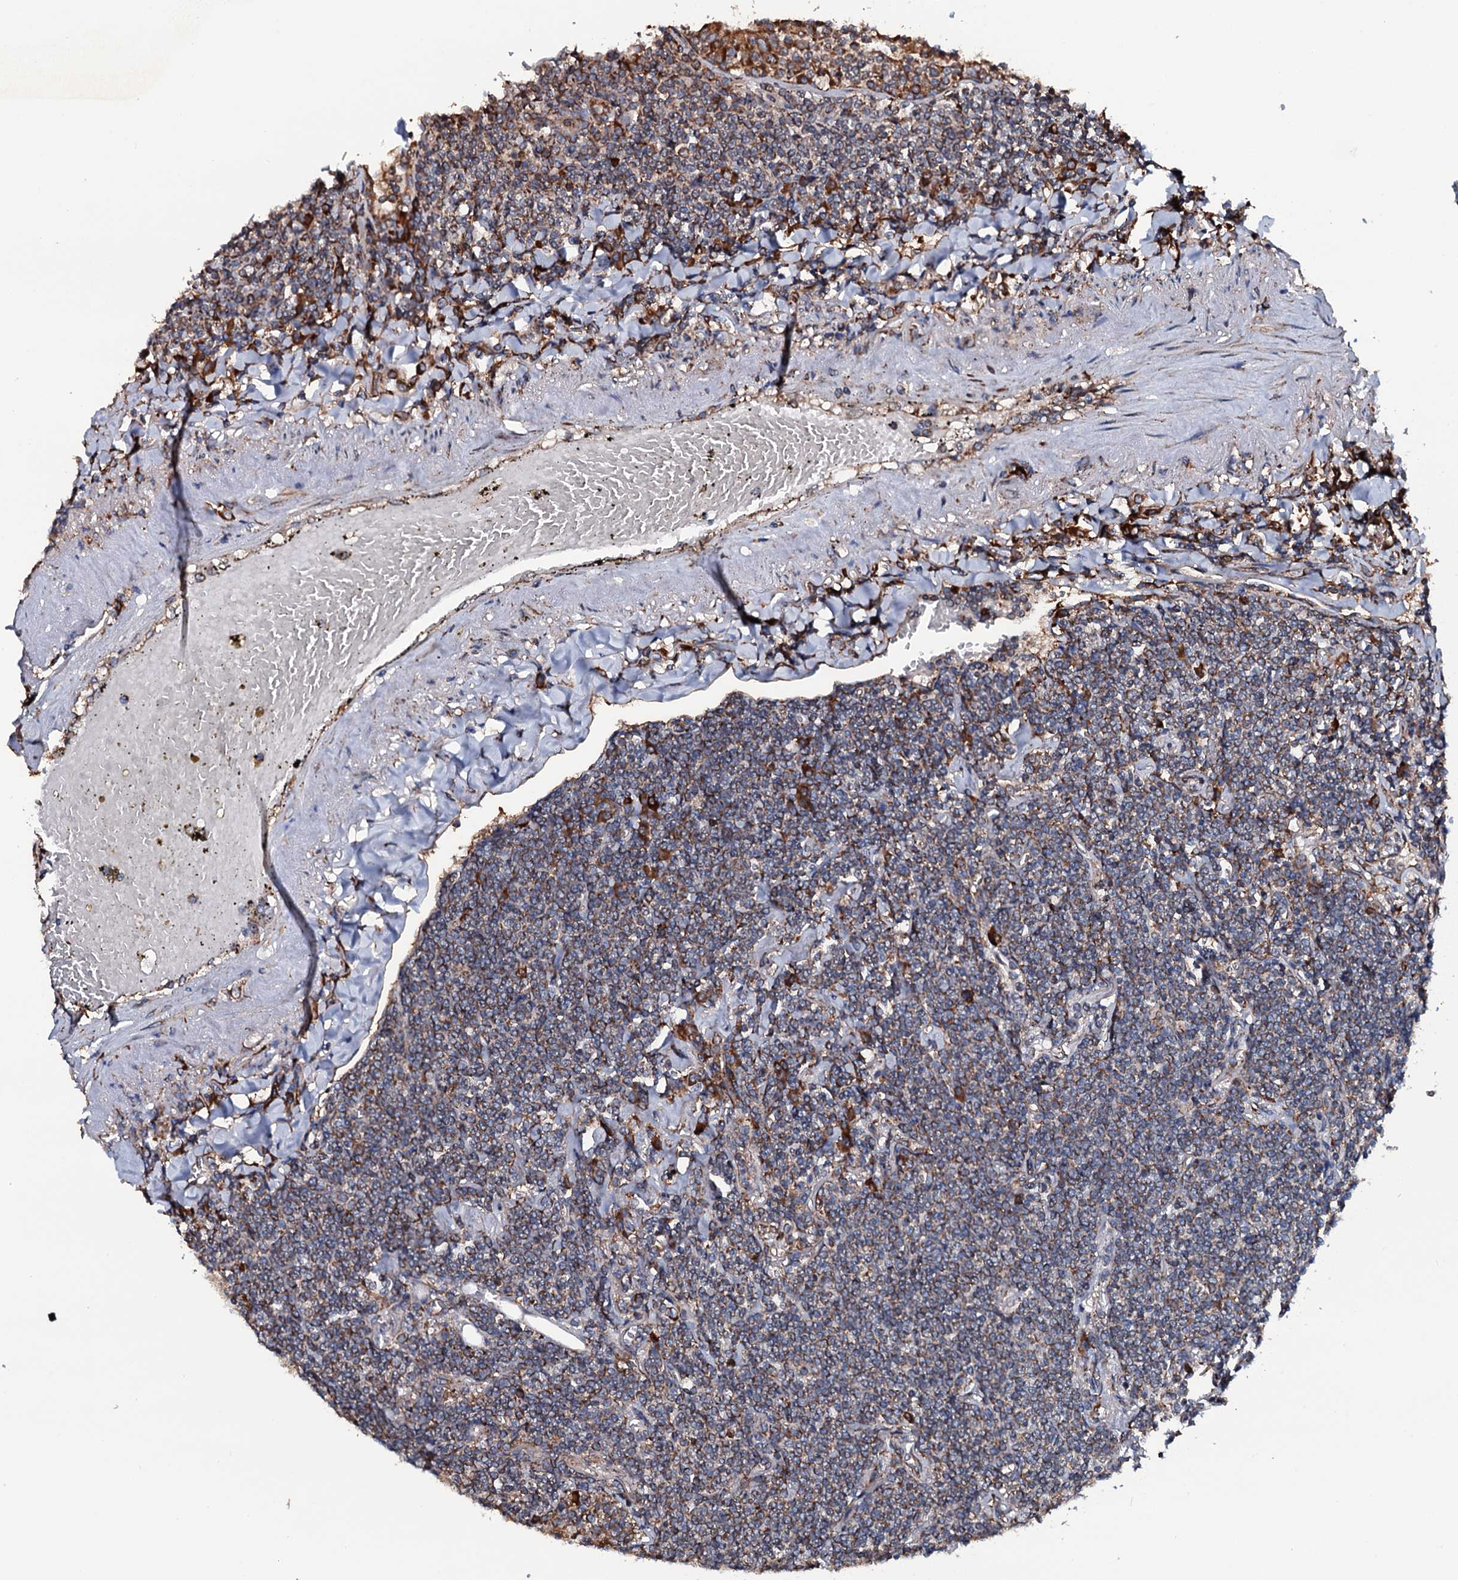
{"staining": {"intensity": "moderate", "quantity": ">75%", "location": "cytoplasmic/membranous"}, "tissue": "lymphoma", "cell_type": "Tumor cells", "image_type": "cancer", "snomed": [{"axis": "morphology", "description": "Malignant lymphoma, non-Hodgkin's type, Low grade"}, {"axis": "topography", "description": "Lung"}], "caption": "Protein expression analysis of low-grade malignant lymphoma, non-Hodgkin's type displays moderate cytoplasmic/membranous positivity in approximately >75% of tumor cells.", "gene": "RAB12", "patient": {"sex": "female", "age": 71}}